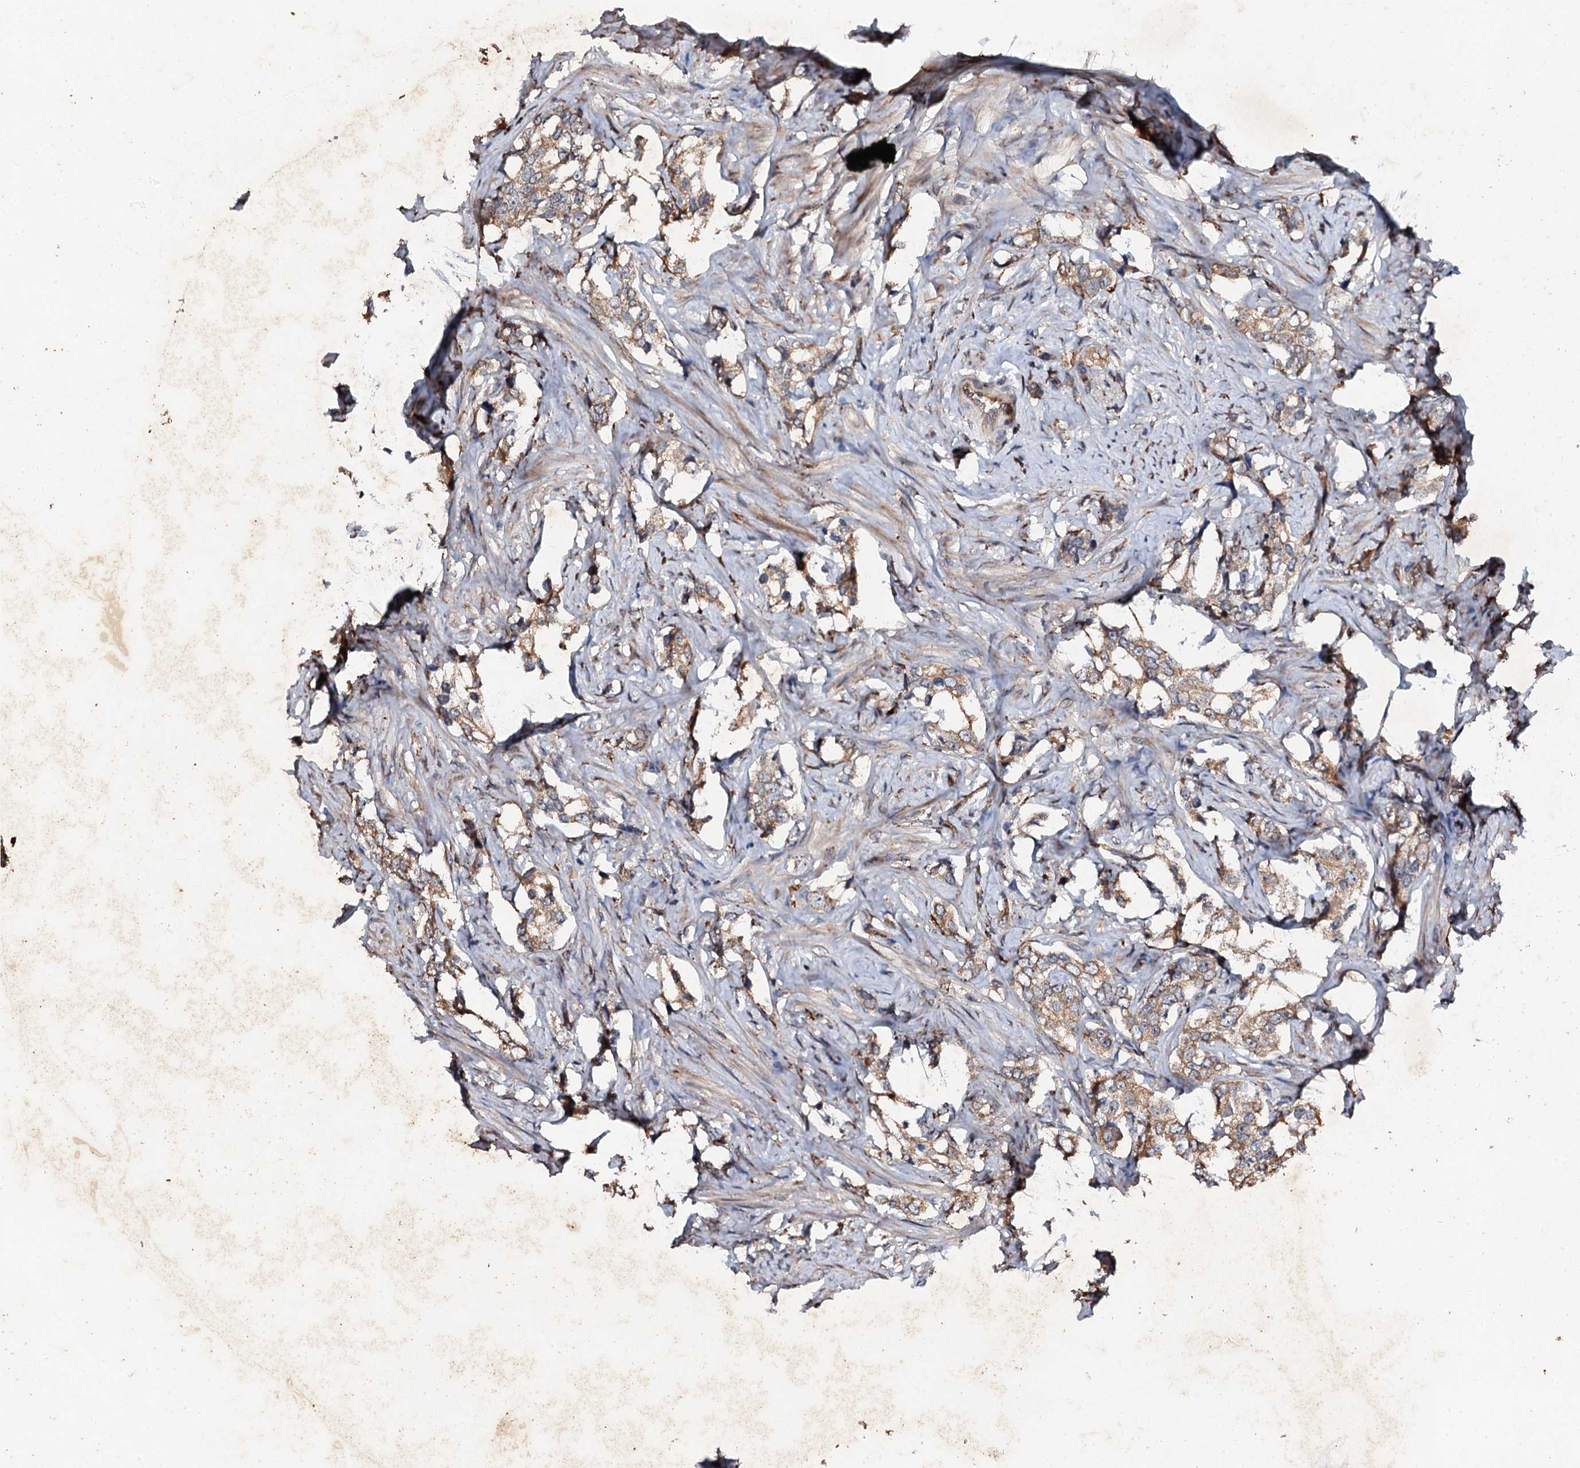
{"staining": {"intensity": "moderate", "quantity": ">75%", "location": "cytoplasmic/membranous"}, "tissue": "prostate cancer", "cell_type": "Tumor cells", "image_type": "cancer", "snomed": [{"axis": "morphology", "description": "Adenocarcinoma, High grade"}, {"axis": "topography", "description": "Prostate"}], "caption": "DAB immunohistochemical staining of human adenocarcinoma (high-grade) (prostate) exhibits moderate cytoplasmic/membranous protein staining in about >75% of tumor cells.", "gene": "ADAMTS10", "patient": {"sex": "male", "age": 66}}